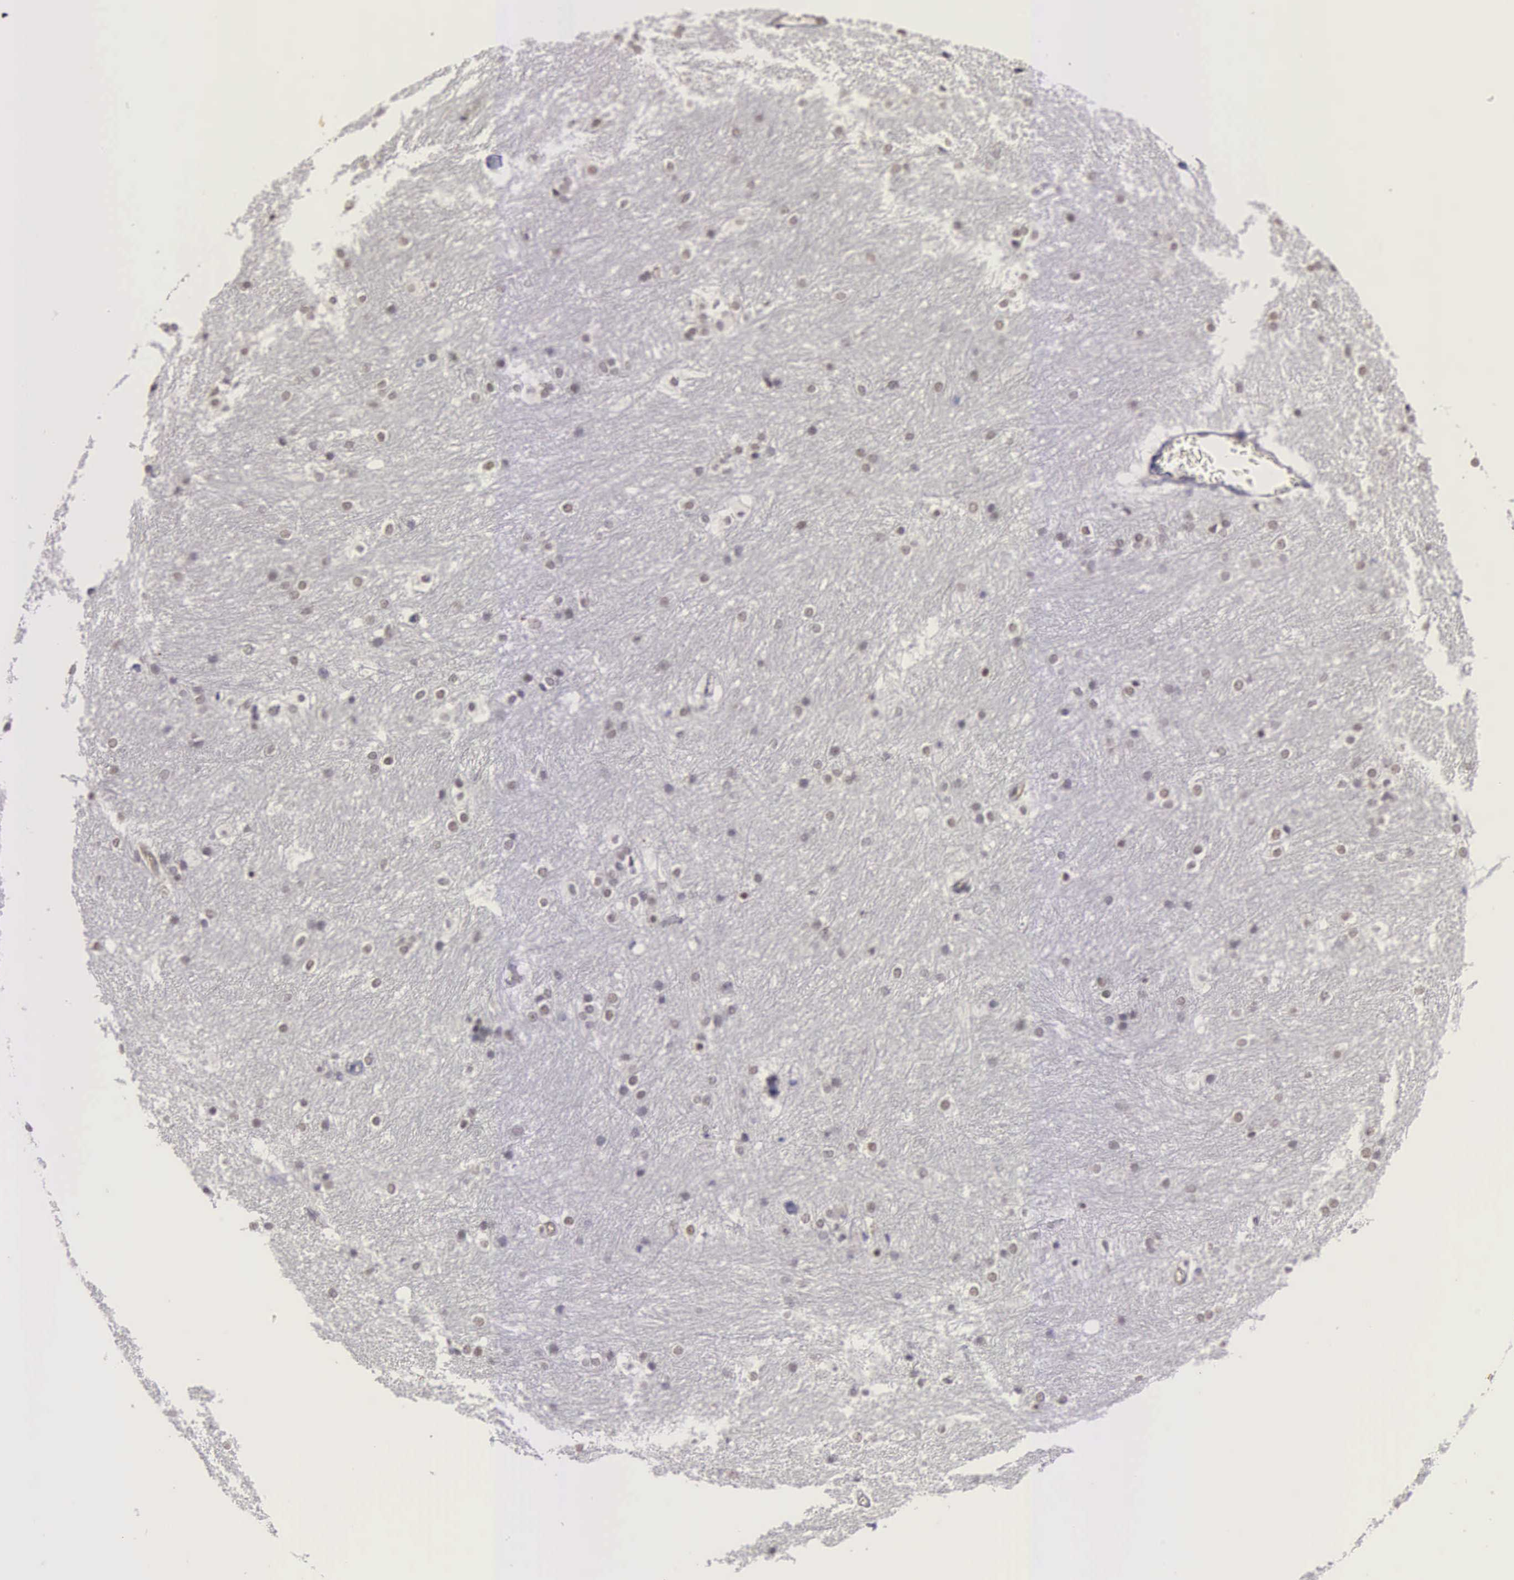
{"staining": {"intensity": "weak", "quantity": "<25%", "location": "nuclear"}, "tissue": "caudate", "cell_type": "Glial cells", "image_type": "normal", "snomed": [{"axis": "morphology", "description": "Normal tissue, NOS"}, {"axis": "topography", "description": "Lateral ventricle wall"}], "caption": "DAB immunohistochemical staining of benign caudate reveals no significant expression in glial cells. (DAB (3,3'-diaminobenzidine) immunohistochemistry visualized using brightfield microscopy, high magnification).", "gene": "MORC2", "patient": {"sex": "female", "age": 19}}